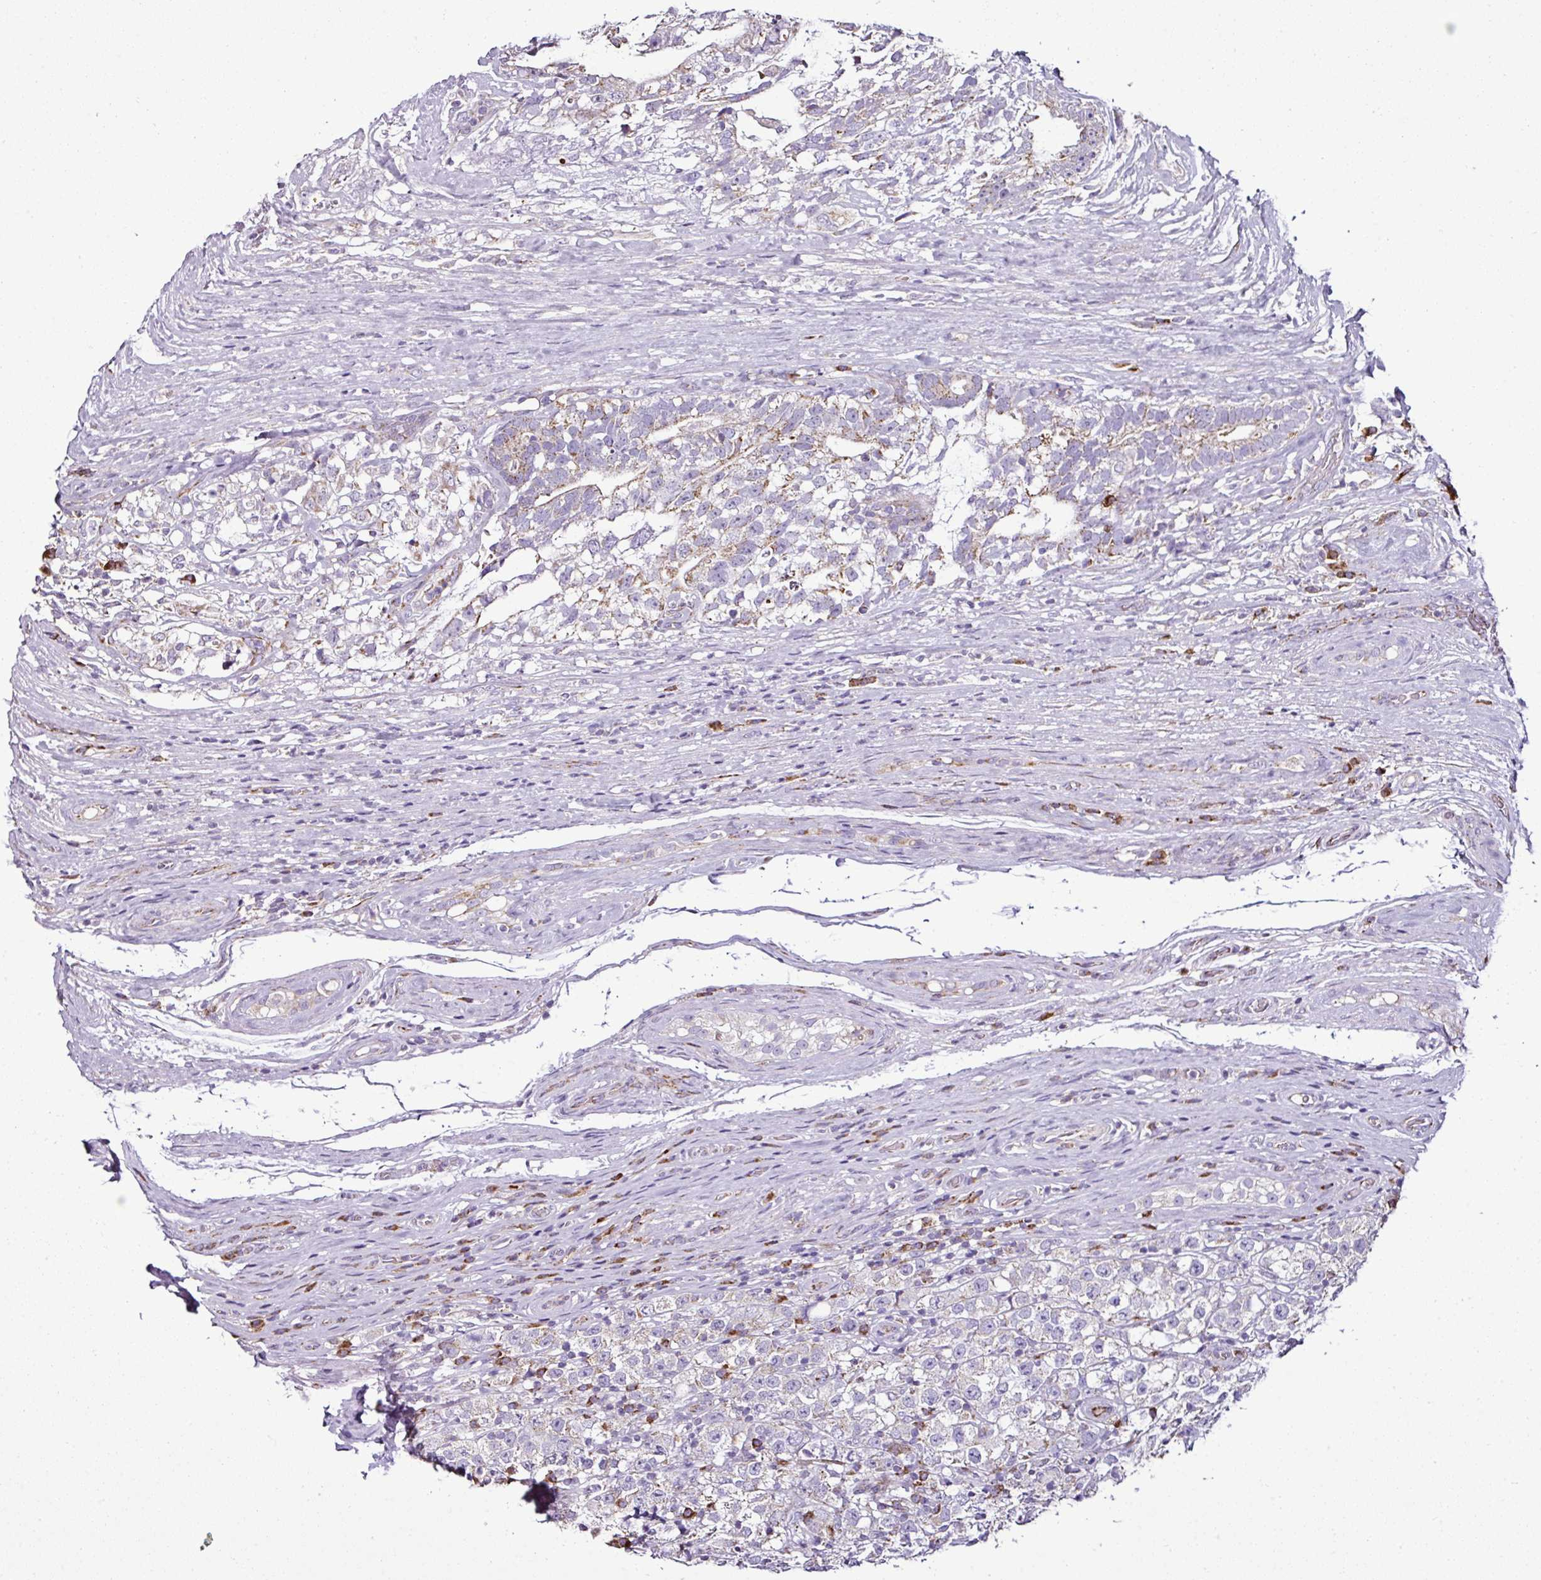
{"staining": {"intensity": "weak", "quantity": "<25%", "location": "cytoplasmic/membranous"}, "tissue": "testis cancer", "cell_type": "Tumor cells", "image_type": "cancer", "snomed": [{"axis": "morphology", "description": "Seminoma, NOS"}, {"axis": "morphology", "description": "Carcinoma, Embryonal, NOS"}, {"axis": "topography", "description": "Testis"}], "caption": "A photomicrograph of human embryonal carcinoma (testis) is negative for staining in tumor cells.", "gene": "DPAGT1", "patient": {"sex": "male", "age": 41}}